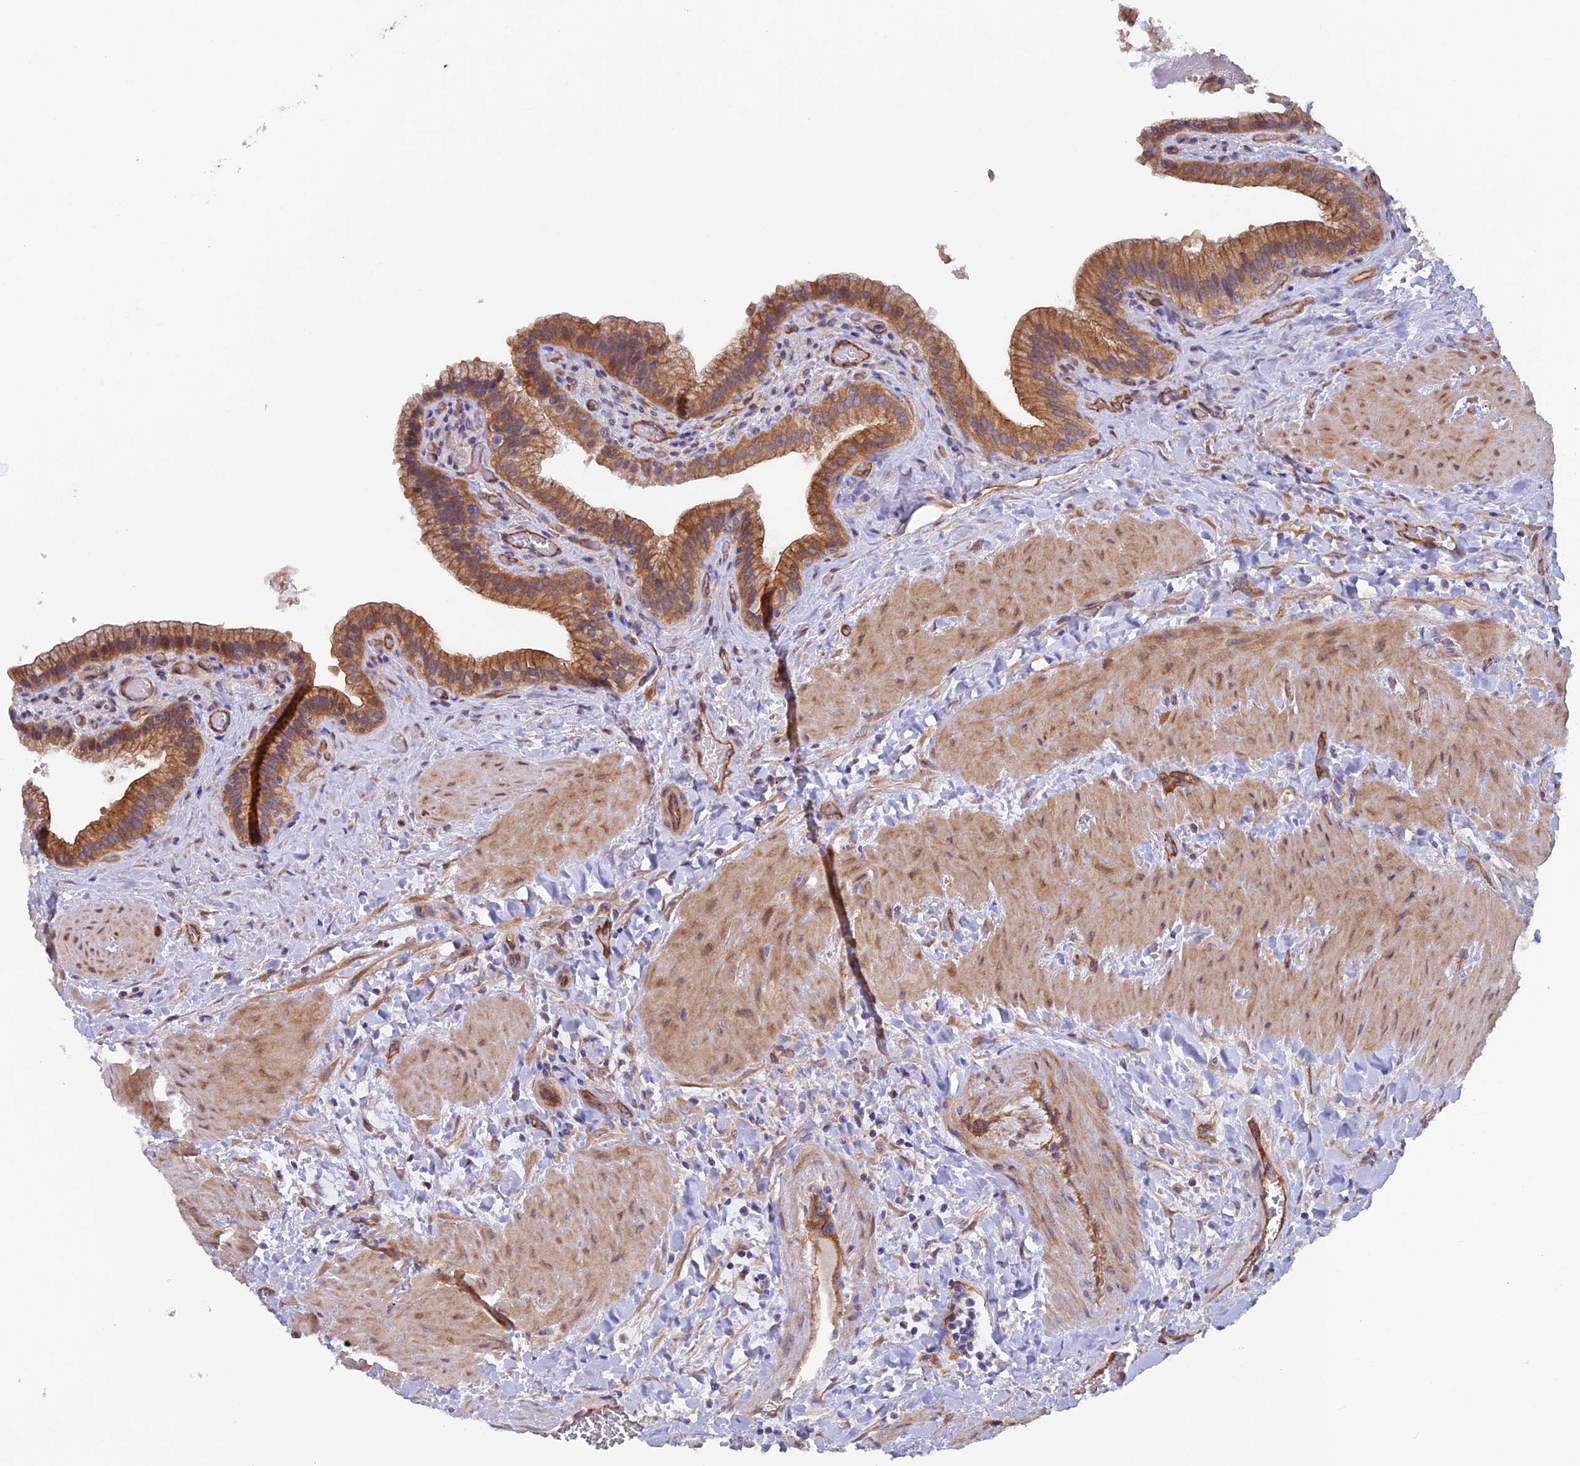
{"staining": {"intensity": "moderate", "quantity": ">75%", "location": "cytoplasmic/membranous"}, "tissue": "gallbladder", "cell_type": "Glandular cells", "image_type": "normal", "snomed": [{"axis": "morphology", "description": "Normal tissue, NOS"}, {"axis": "topography", "description": "Gallbladder"}], "caption": "Immunohistochemical staining of normal human gallbladder reveals moderate cytoplasmic/membranous protein staining in approximately >75% of glandular cells. Nuclei are stained in blue.", "gene": "DUS3L", "patient": {"sex": "male", "age": 24}}